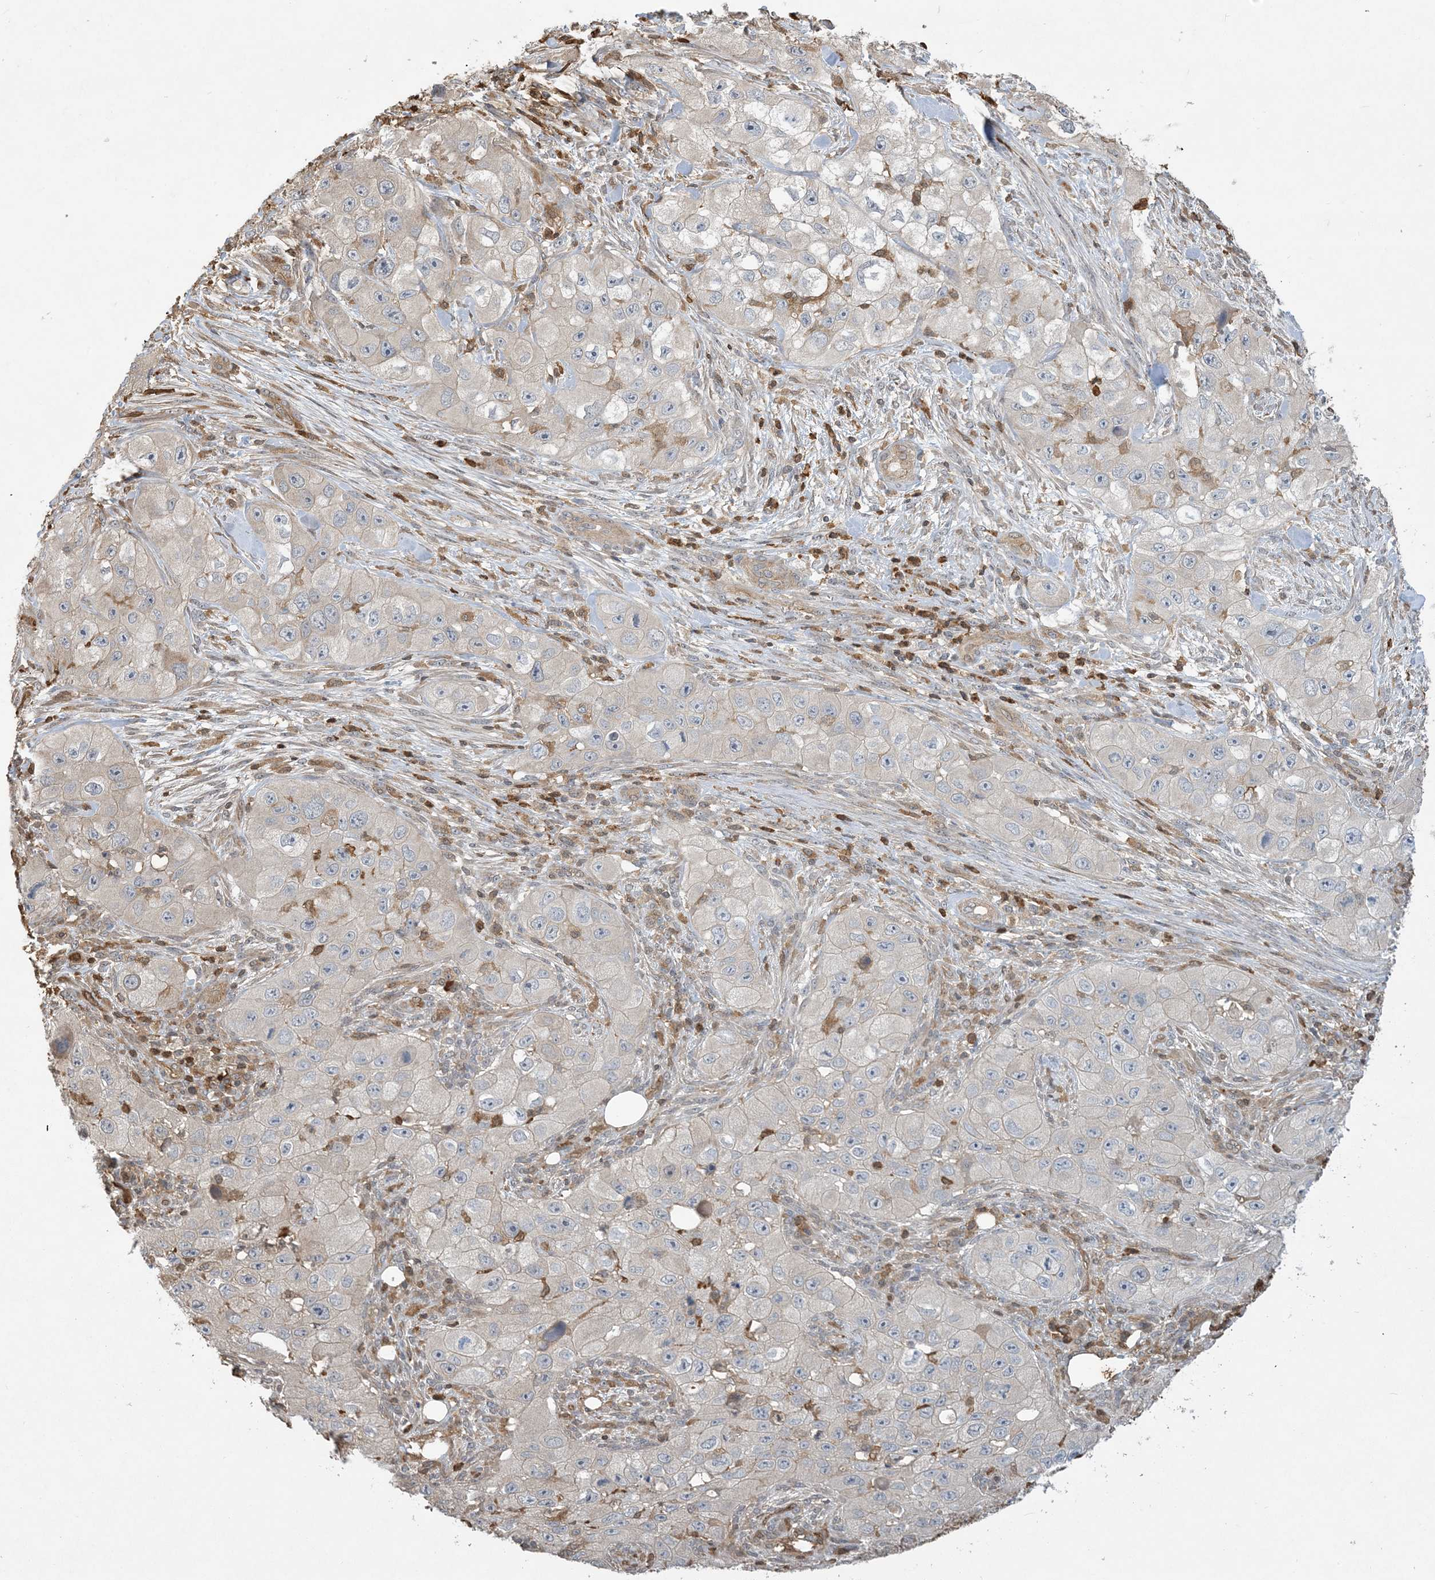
{"staining": {"intensity": "negative", "quantity": "none", "location": "none"}, "tissue": "skin cancer", "cell_type": "Tumor cells", "image_type": "cancer", "snomed": [{"axis": "morphology", "description": "Squamous cell carcinoma, NOS"}, {"axis": "topography", "description": "Skin"}, {"axis": "topography", "description": "Subcutis"}], "caption": "IHC histopathology image of human skin cancer stained for a protein (brown), which reveals no staining in tumor cells. The staining was performed using DAB (3,3'-diaminobenzidine) to visualize the protein expression in brown, while the nuclei were stained in blue with hematoxylin (Magnification: 20x).", "gene": "TMSB4X", "patient": {"sex": "male", "age": 73}}